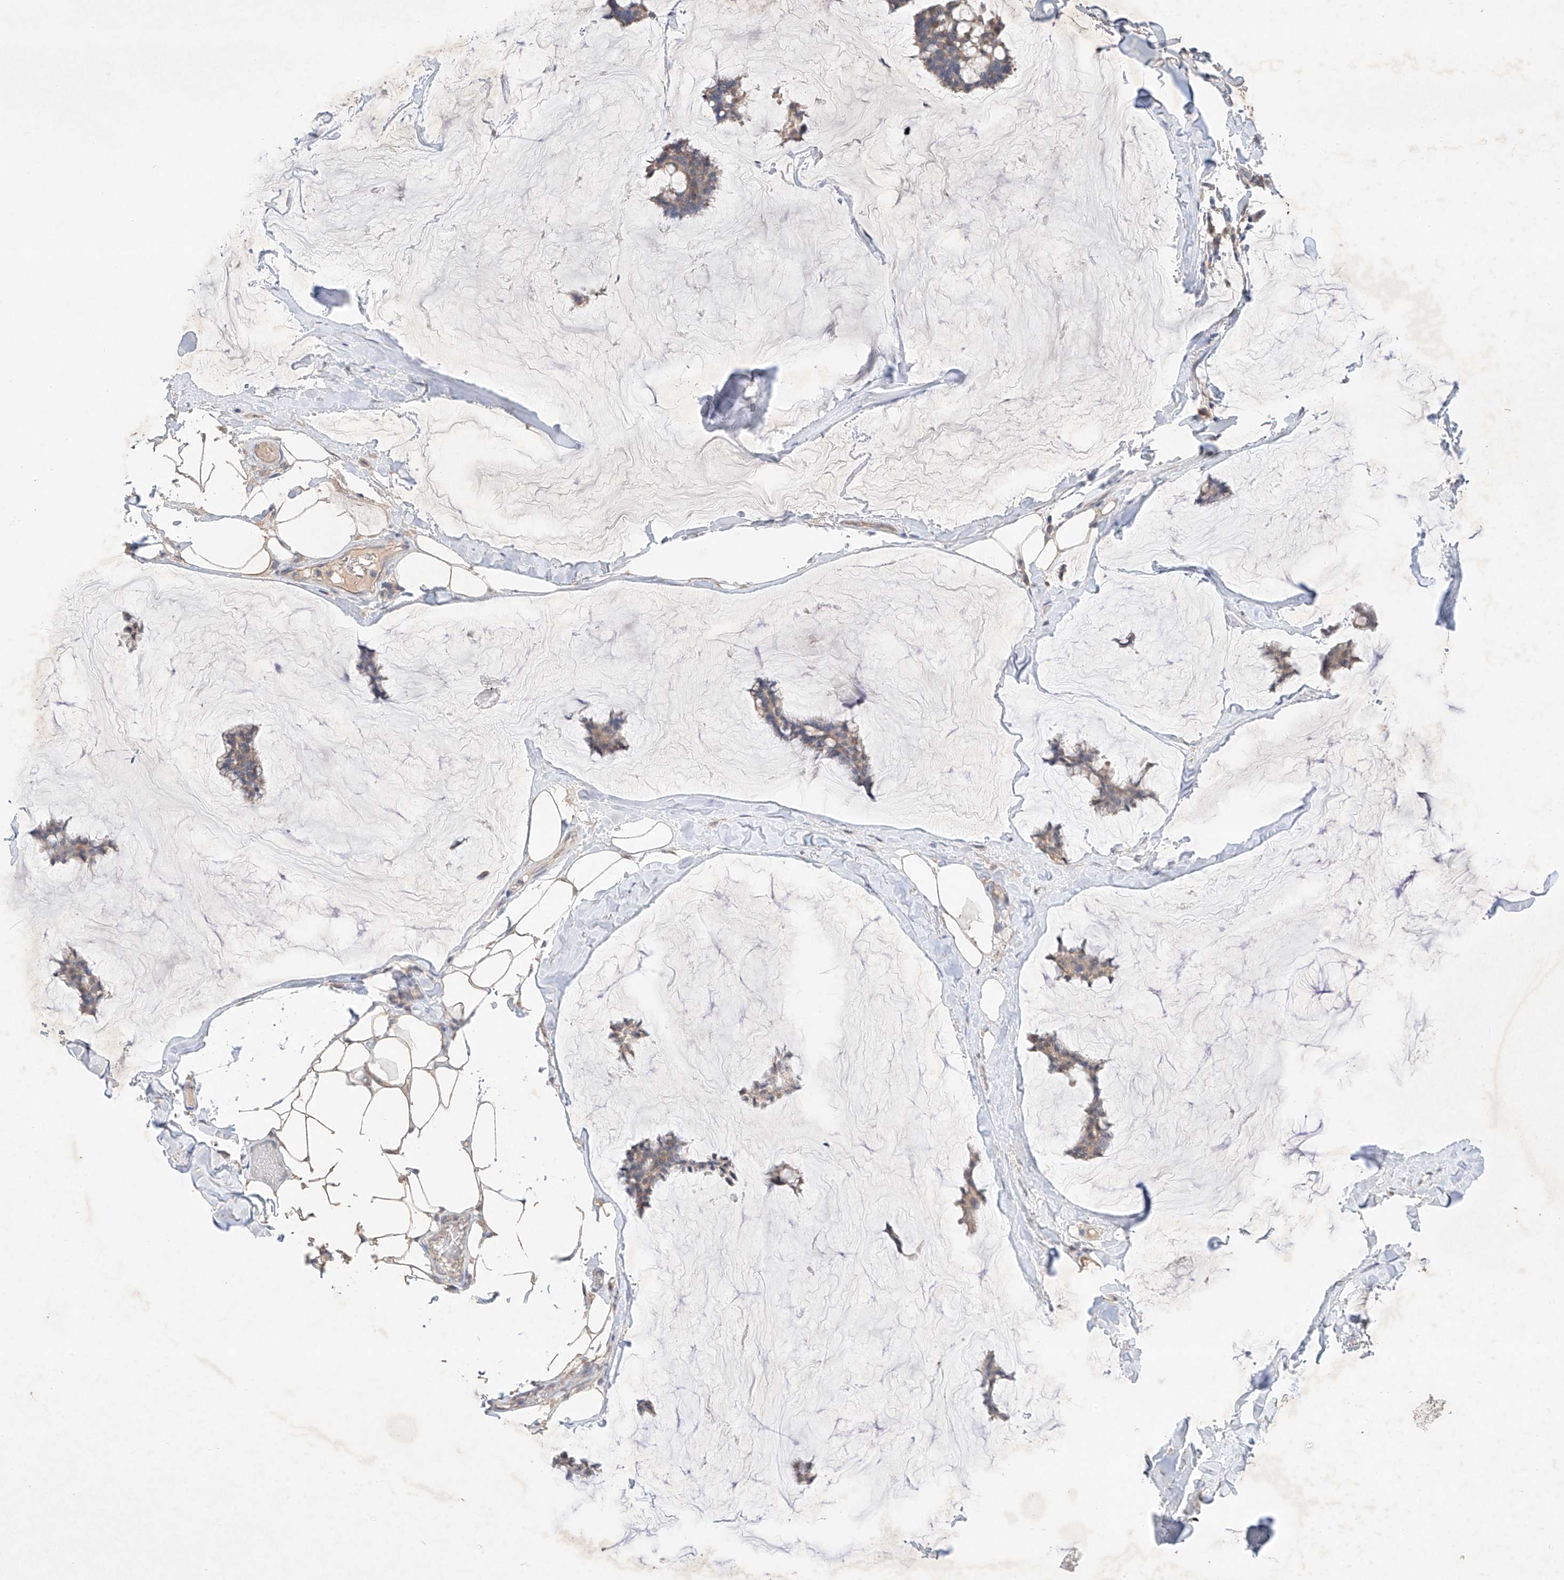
{"staining": {"intensity": "weak", "quantity": ">75%", "location": "cytoplasmic/membranous"}, "tissue": "breast cancer", "cell_type": "Tumor cells", "image_type": "cancer", "snomed": [{"axis": "morphology", "description": "Duct carcinoma"}, {"axis": "topography", "description": "Breast"}], "caption": "About >75% of tumor cells in human infiltrating ductal carcinoma (breast) show weak cytoplasmic/membranous protein positivity as visualized by brown immunohistochemical staining.", "gene": "IL22RA2", "patient": {"sex": "female", "age": 93}}